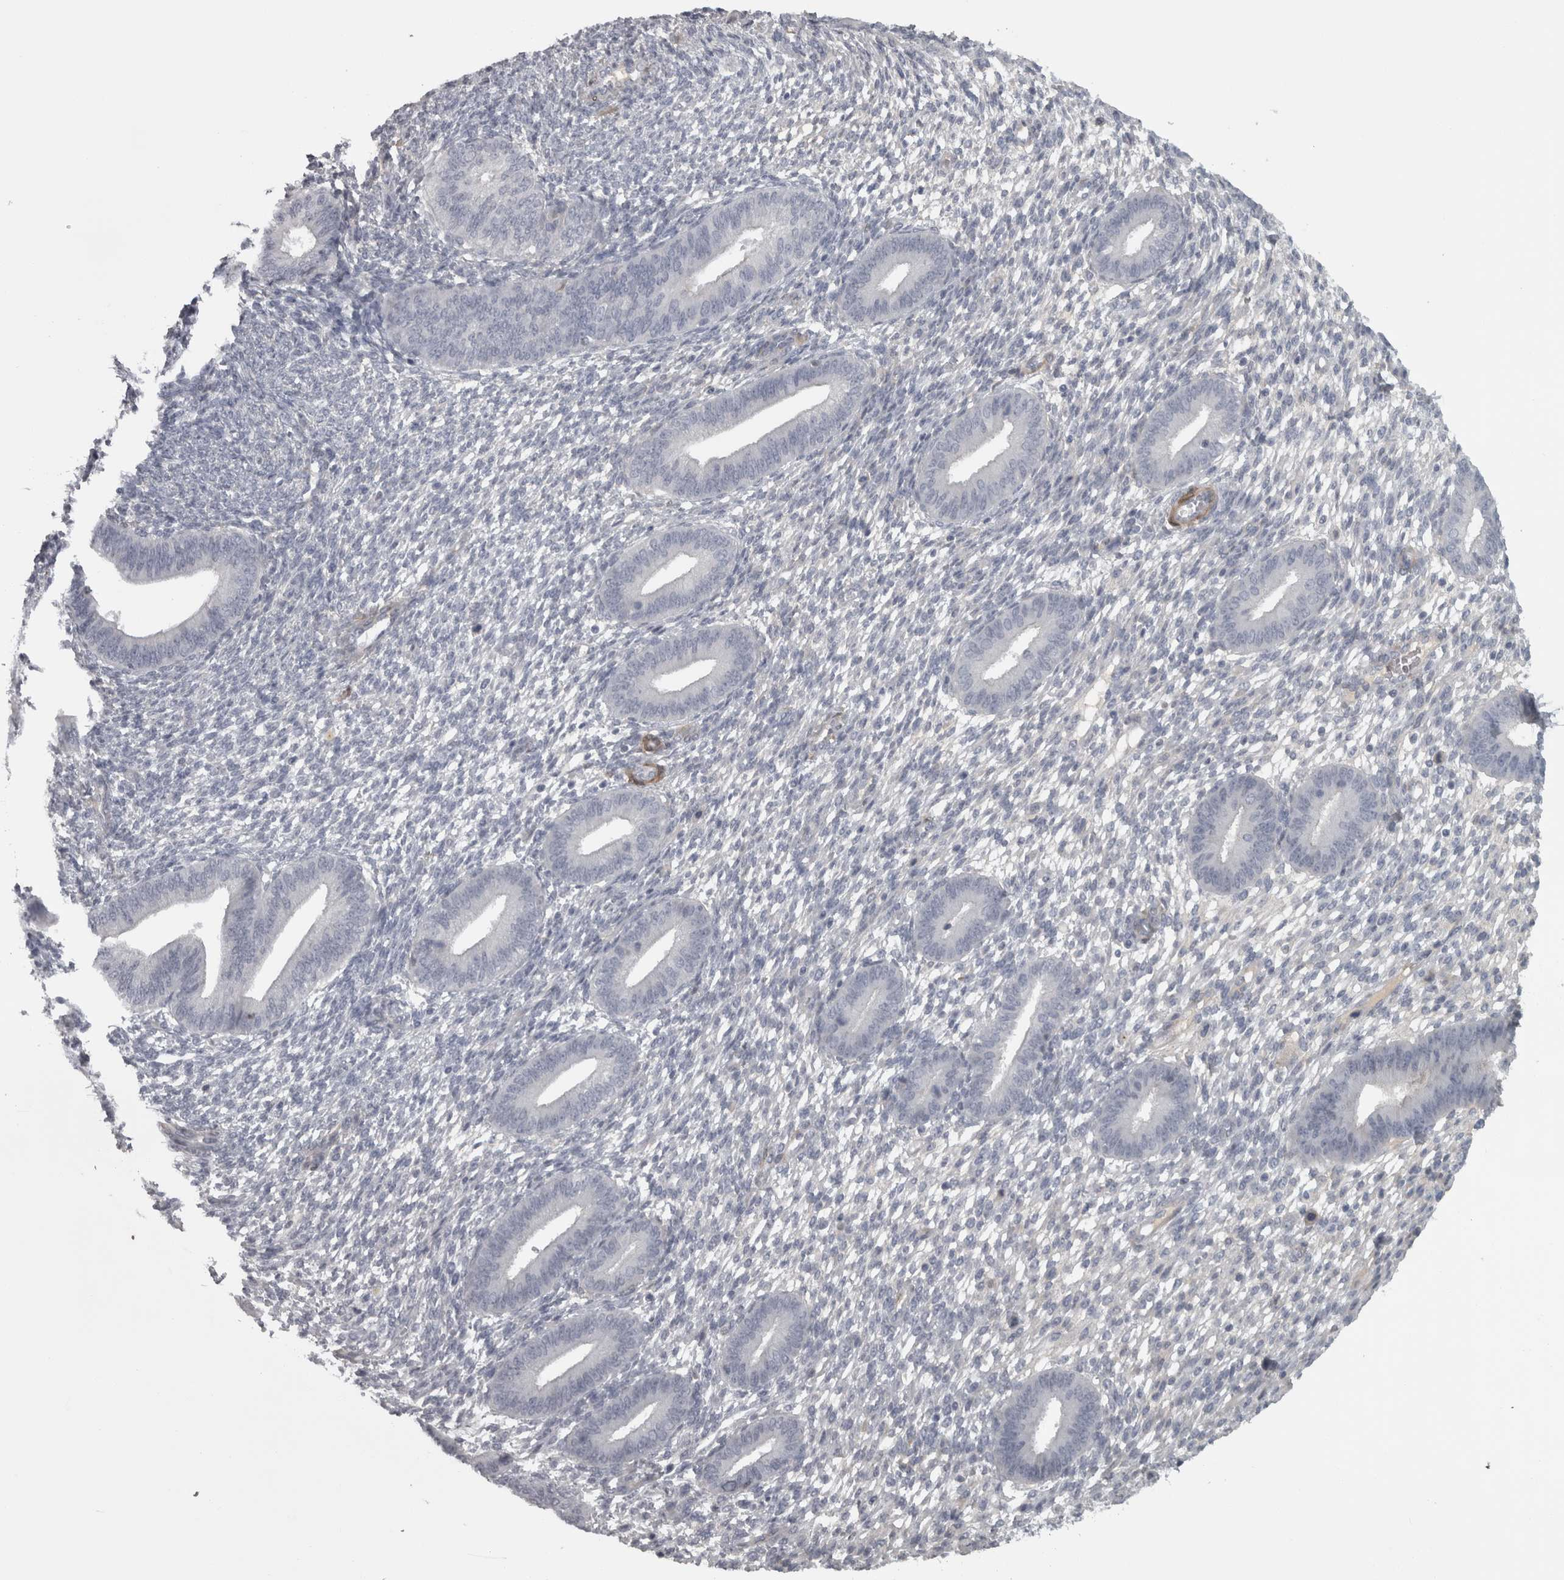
{"staining": {"intensity": "negative", "quantity": "none", "location": "none"}, "tissue": "endometrium", "cell_type": "Cells in endometrial stroma", "image_type": "normal", "snomed": [{"axis": "morphology", "description": "Normal tissue, NOS"}, {"axis": "topography", "description": "Endometrium"}], "caption": "High power microscopy image of an IHC image of normal endometrium, revealing no significant positivity in cells in endometrial stroma.", "gene": "PPP1R12B", "patient": {"sex": "female", "age": 46}}